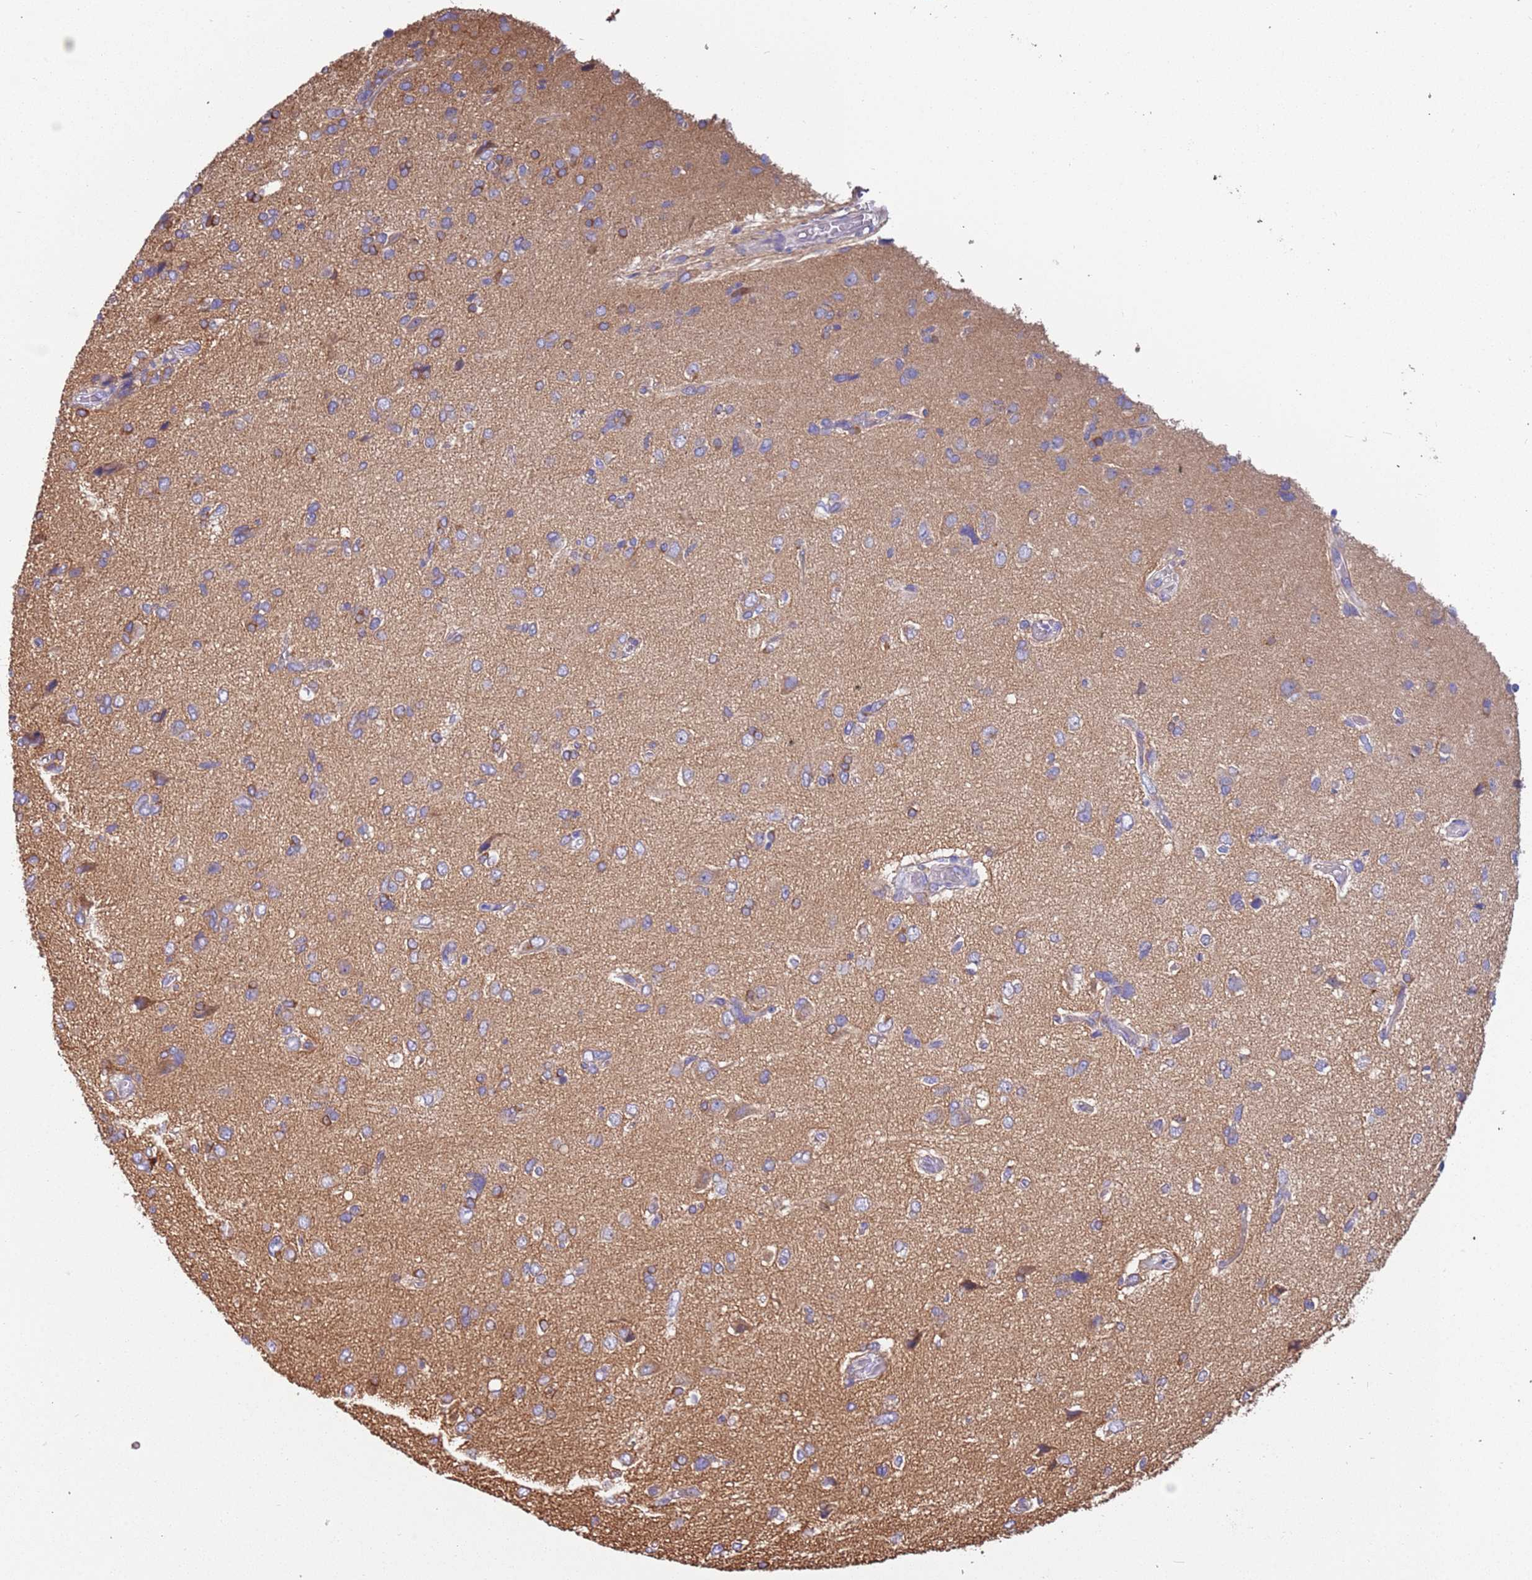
{"staining": {"intensity": "negative", "quantity": "none", "location": "none"}, "tissue": "glioma", "cell_type": "Tumor cells", "image_type": "cancer", "snomed": [{"axis": "morphology", "description": "Glioma, malignant, High grade"}, {"axis": "topography", "description": "Brain"}], "caption": "This is an immunohistochemistry micrograph of malignant glioma (high-grade). There is no positivity in tumor cells.", "gene": "LAMB4", "patient": {"sex": "female", "age": 59}}